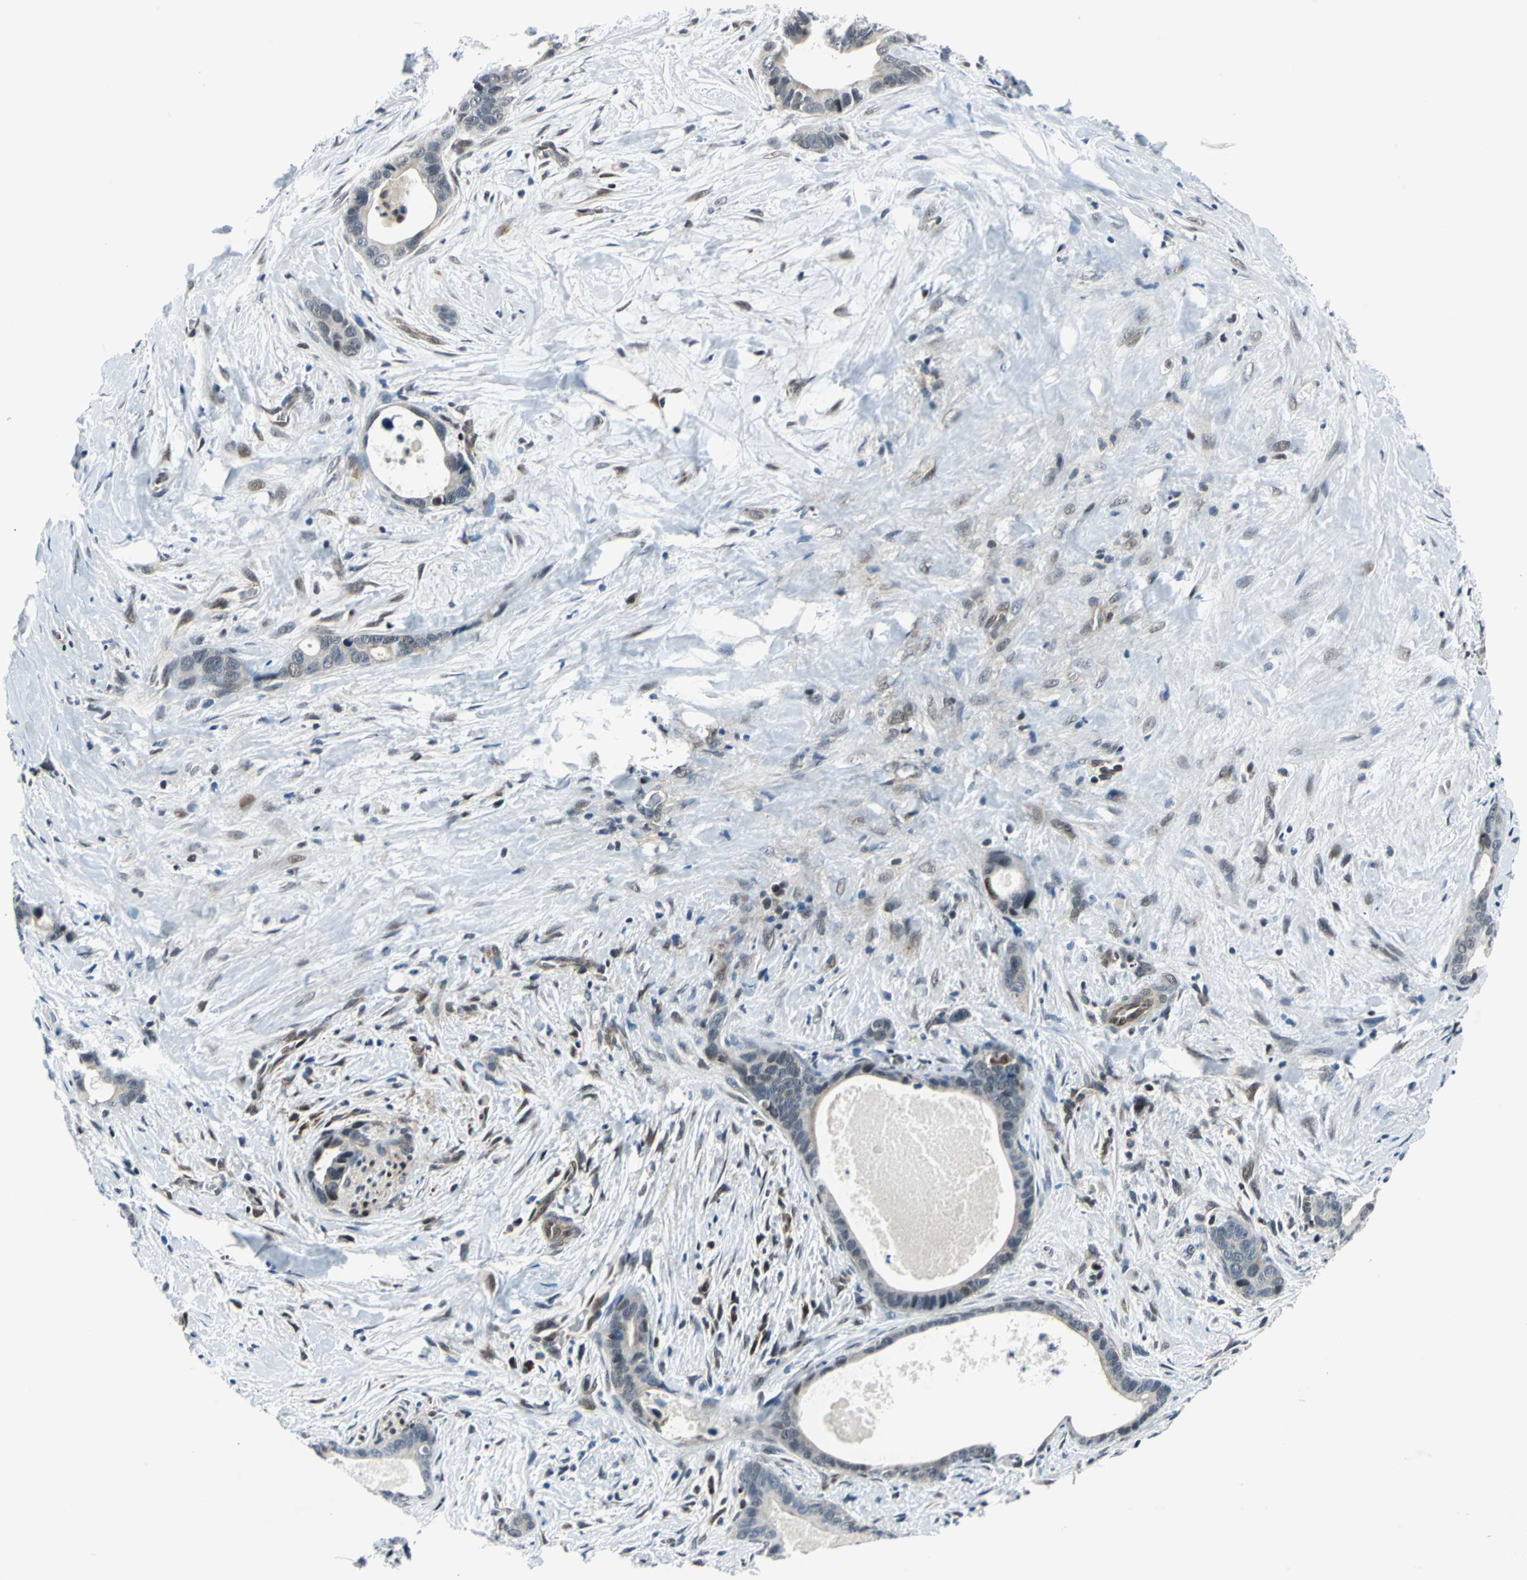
{"staining": {"intensity": "weak", "quantity": "<25%", "location": "cytoplasmic/membranous"}, "tissue": "liver cancer", "cell_type": "Tumor cells", "image_type": "cancer", "snomed": [{"axis": "morphology", "description": "Cholangiocarcinoma"}, {"axis": "topography", "description": "Liver"}], "caption": "A histopathology image of human liver cholangiocarcinoma is negative for staining in tumor cells.", "gene": "POLR3K", "patient": {"sex": "female", "age": 55}}